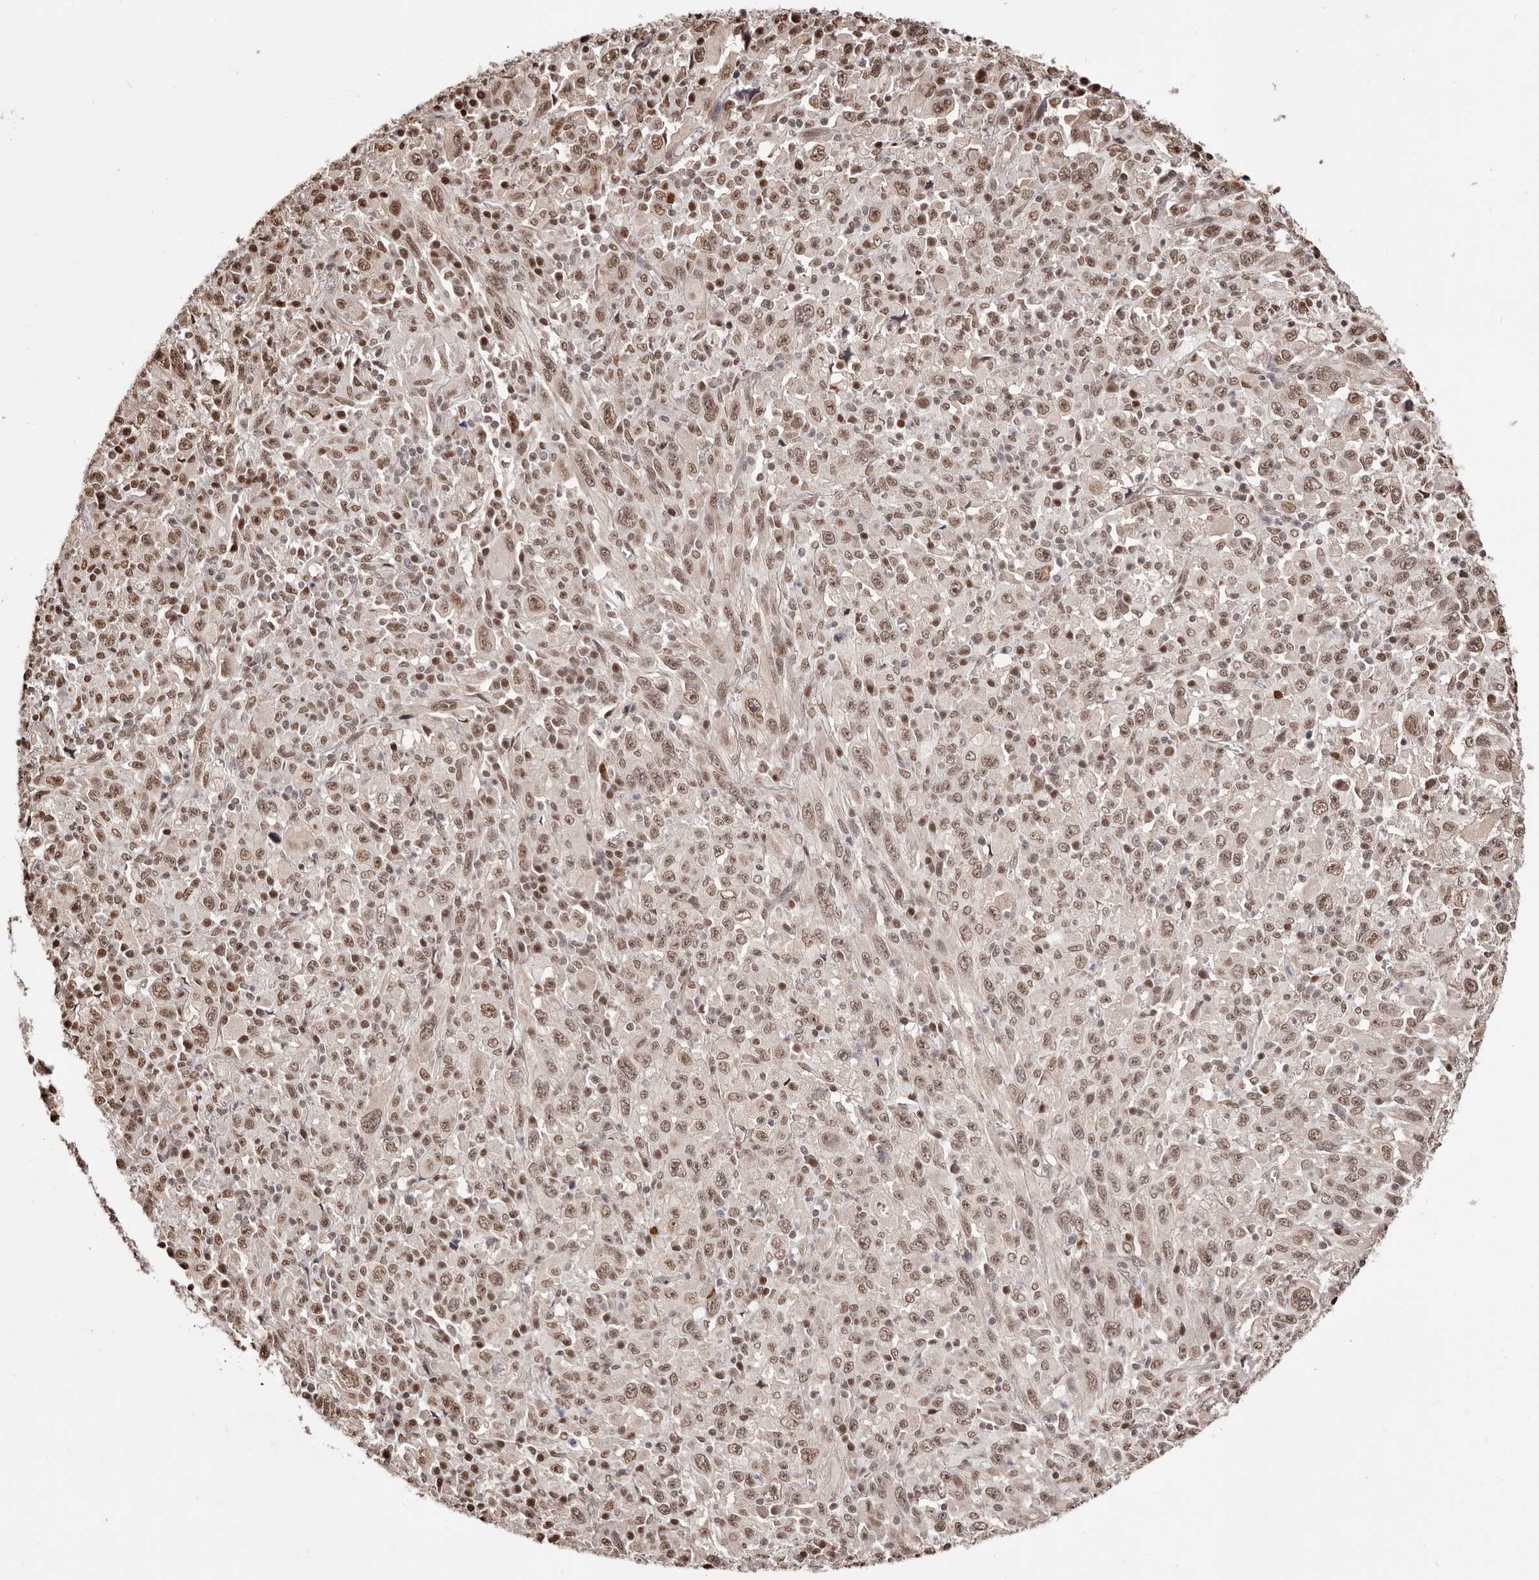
{"staining": {"intensity": "moderate", "quantity": ">75%", "location": "nuclear"}, "tissue": "melanoma", "cell_type": "Tumor cells", "image_type": "cancer", "snomed": [{"axis": "morphology", "description": "Malignant melanoma, Metastatic site"}, {"axis": "topography", "description": "Skin"}], "caption": "Melanoma stained with DAB IHC demonstrates medium levels of moderate nuclear staining in approximately >75% of tumor cells. Immunohistochemistry stains the protein in brown and the nuclei are stained blue.", "gene": "BICRAL", "patient": {"sex": "female", "age": 56}}